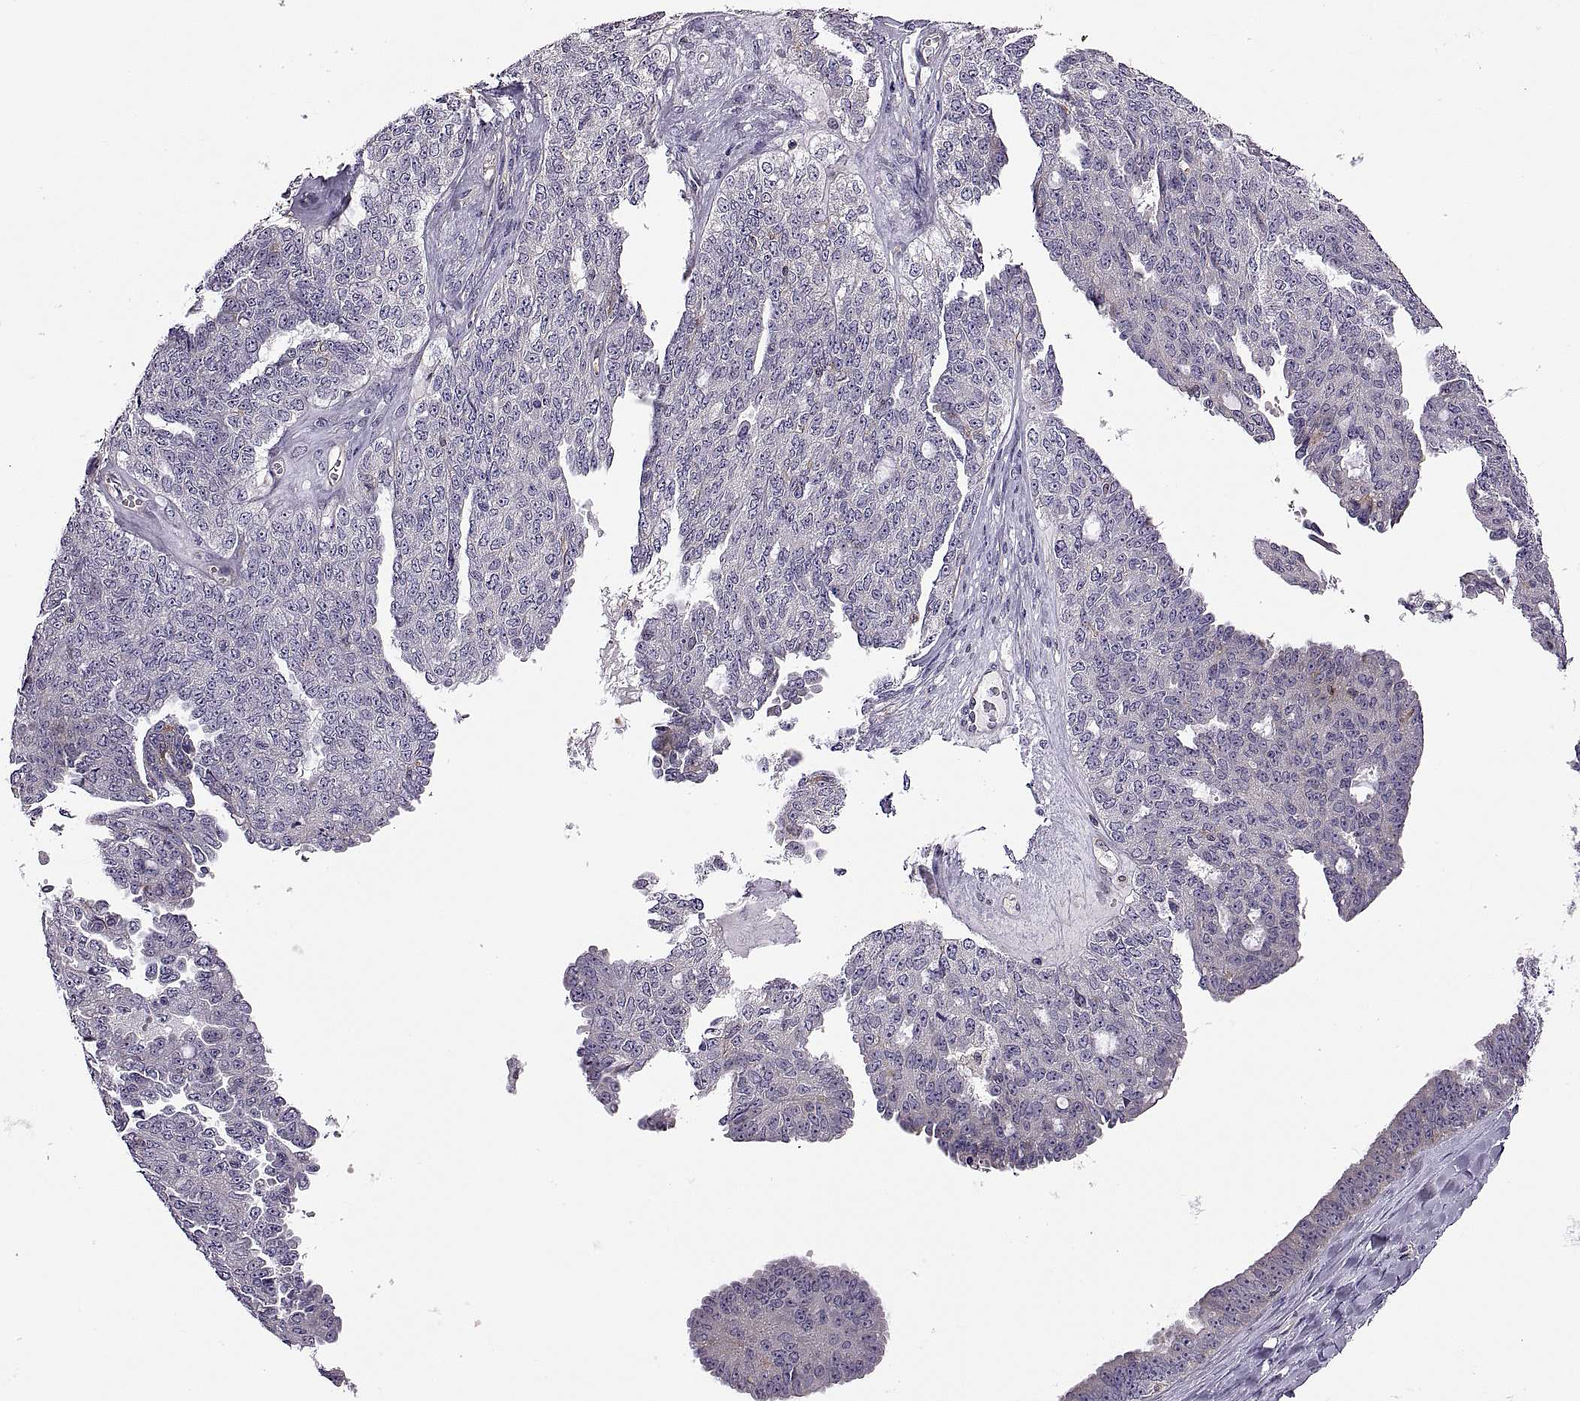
{"staining": {"intensity": "negative", "quantity": "none", "location": "none"}, "tissue": "ovarian cancer", "cell_type": "Tumor cells", "image_type": "cancer", "snomed": [{"axis": "morphology", "description": "Cystadenocarcinoma, serous, NOS"}, {"axis": "topography", "description": "Ovary"}], "caption": "Tumor cells show no significant staining in ovarian cancer (serous cystadenocarcinoma).", "gene": "SPATA32", "patient": {"sex": "female", "age": 71}}